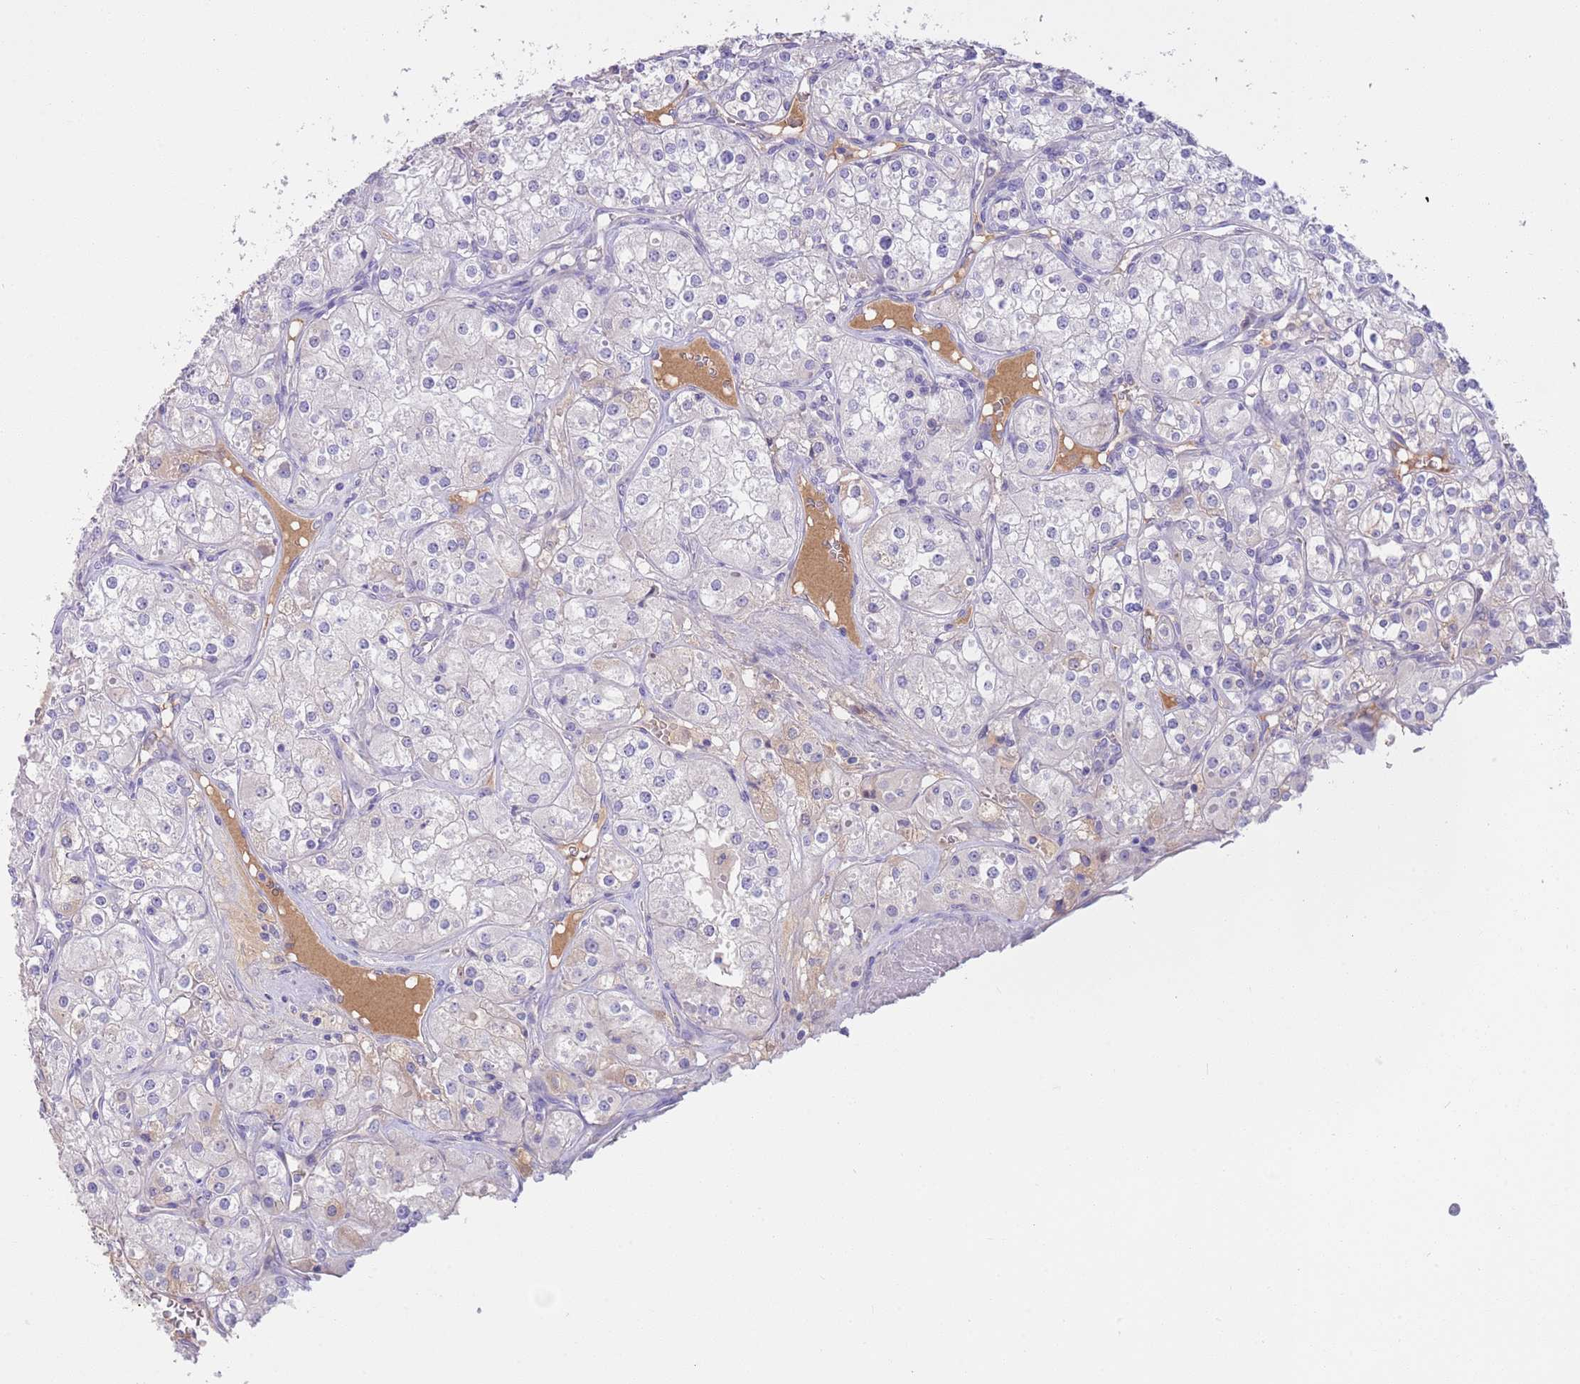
{"staining": {"intensity": "negative", "quantity": "none", "location": "none"}, "tissue": "renal cancer", "cell_type": "Tumor cells", "image_type": "cancer", "snomed": [{"axis": "morphology", "description": "Adenocarcinoma, NOS"}, {"axis": "topography", "description": "Kidney"}], "caption": "There is no significant expression in tumor cells of renal cancer (adenocarcinoma).", "gene": "IGFL4", "patient": {"sex": "male", "age": 77}}